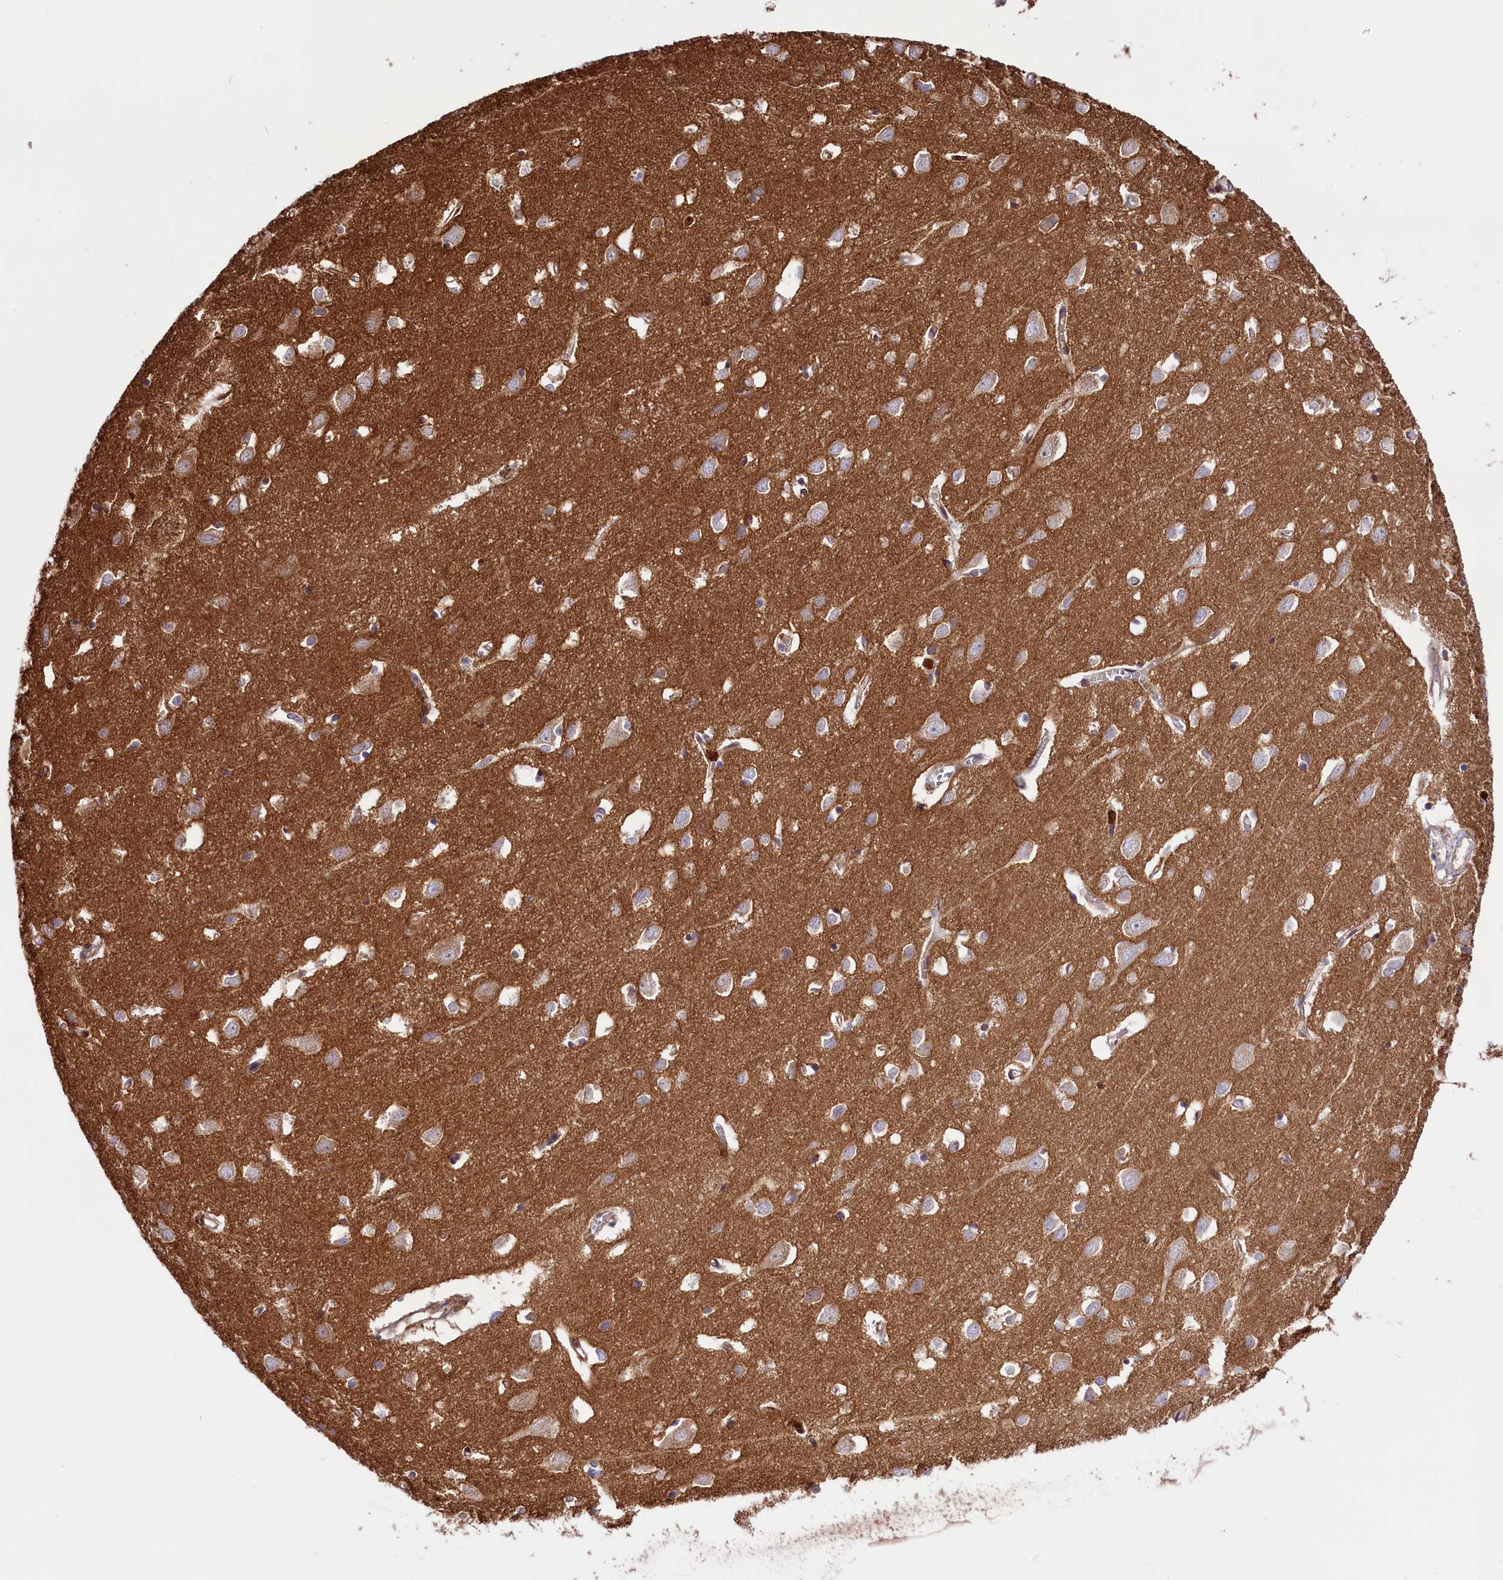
{"staining": {"intensity": "negative", "quantity": "none", "location": "none"}, "tissue": "cerebral cortex", "cell_type": "Endothelial cells", "image_type": "normal", "snomed": [{"axis": "morphology", "description": "Normal tissue, NOS"}, {"axis": "topography", "description": "Cerebral cortex"}], "caption": "Immunohistochemistry (IHC) histopathology image of unremarkable cerebral cortex: cerebral cortex stained with DAB (3,3'-diaminobenzidine) demonstrates no significant protein positivity in endothelial cells. Brightfield microscopy of immunohistochemistry (IHC) stained with DAB (brown) and hematoxylin (blue), captured at high magnification.", "gene": "CD99L2", "patient": {"sex": "female", "age": 64}}